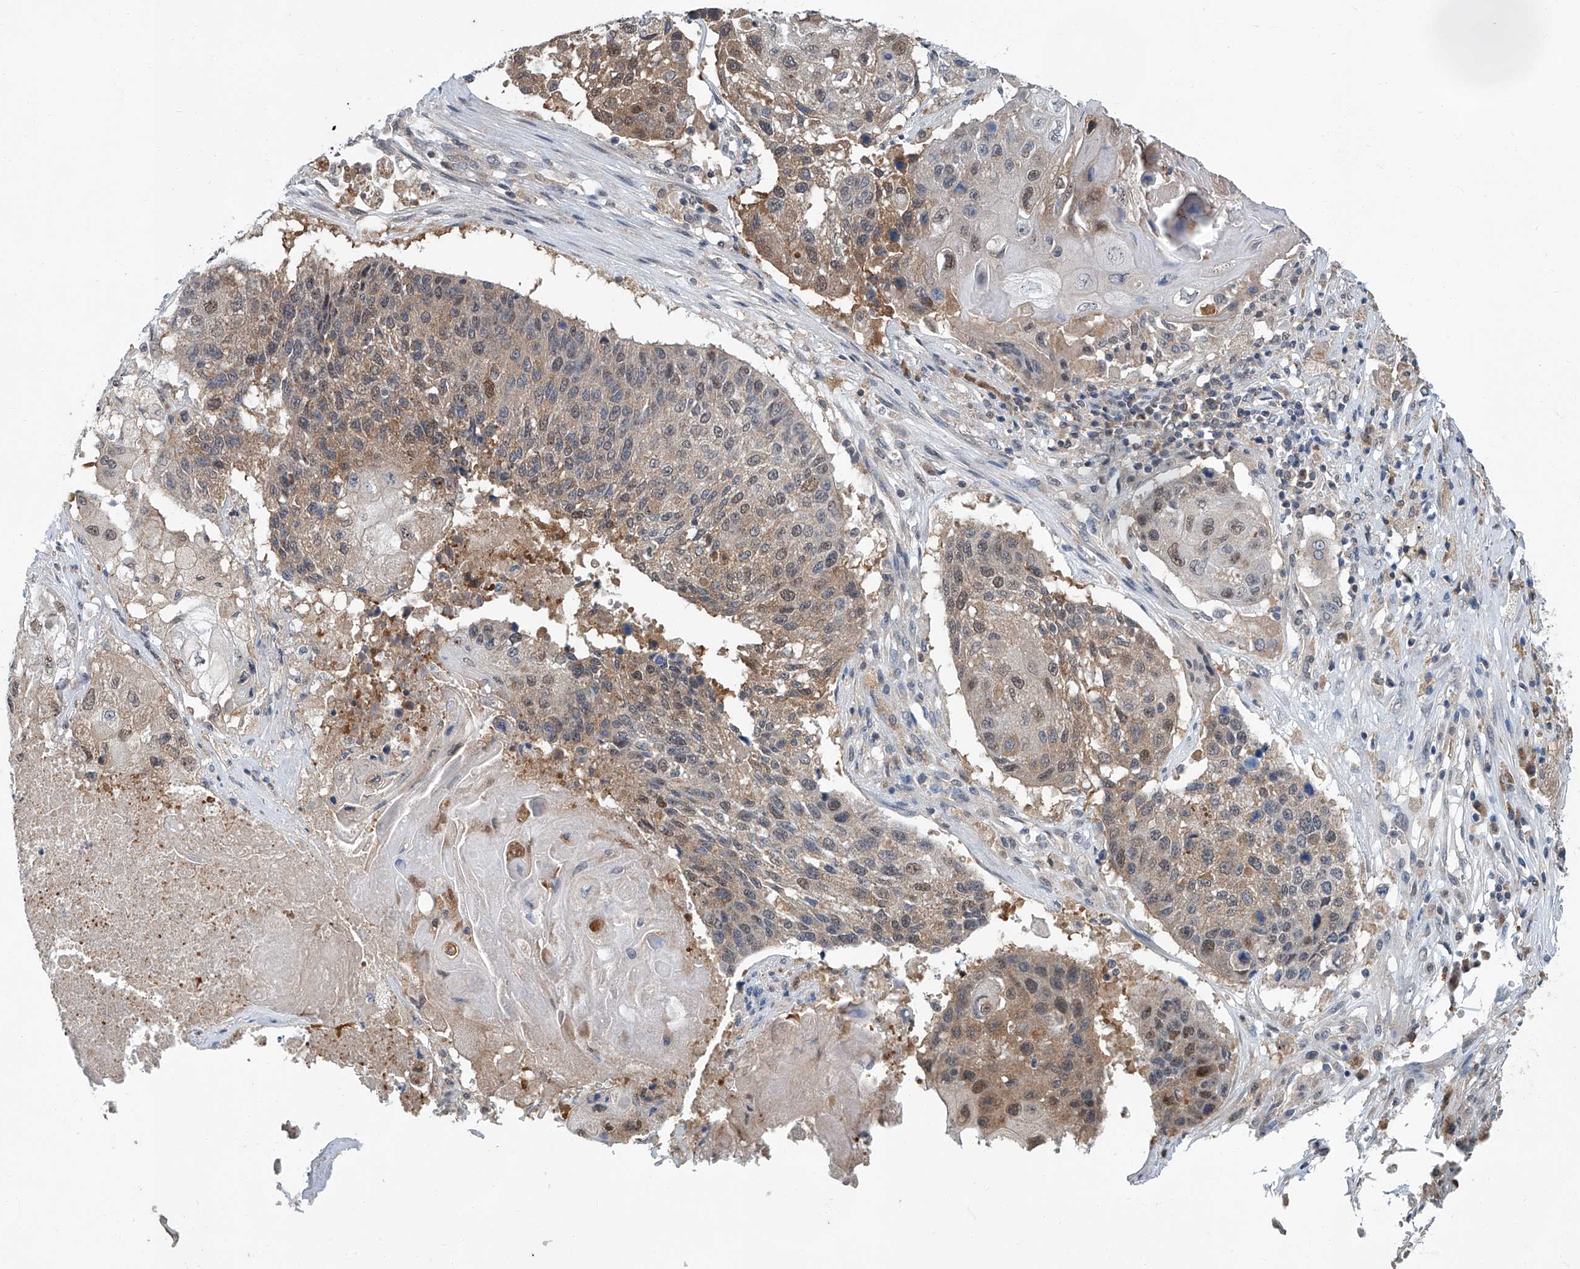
{"staining": {"intensity": "weak", "quantity": "25%-75%", "location": "cytoplasmic/membranous"}, "tissue": "lung cancer", "cell_type": "Tumor cells", "image_type": "cancer", "snomed": [{"axis": "morphology", "description": "Squamous cell carcinoma, NOS"}, {"axis": "topography", "description": "Lung"}], "caption": "Weak cytoplasmic/membranous protein positivity is appreciated in approximately 25%-75% of tumor cells in lung cancer (squamous cell carcinoma).", "gene": "CLK1", "patient": {"sex": "male", "age": 61}}